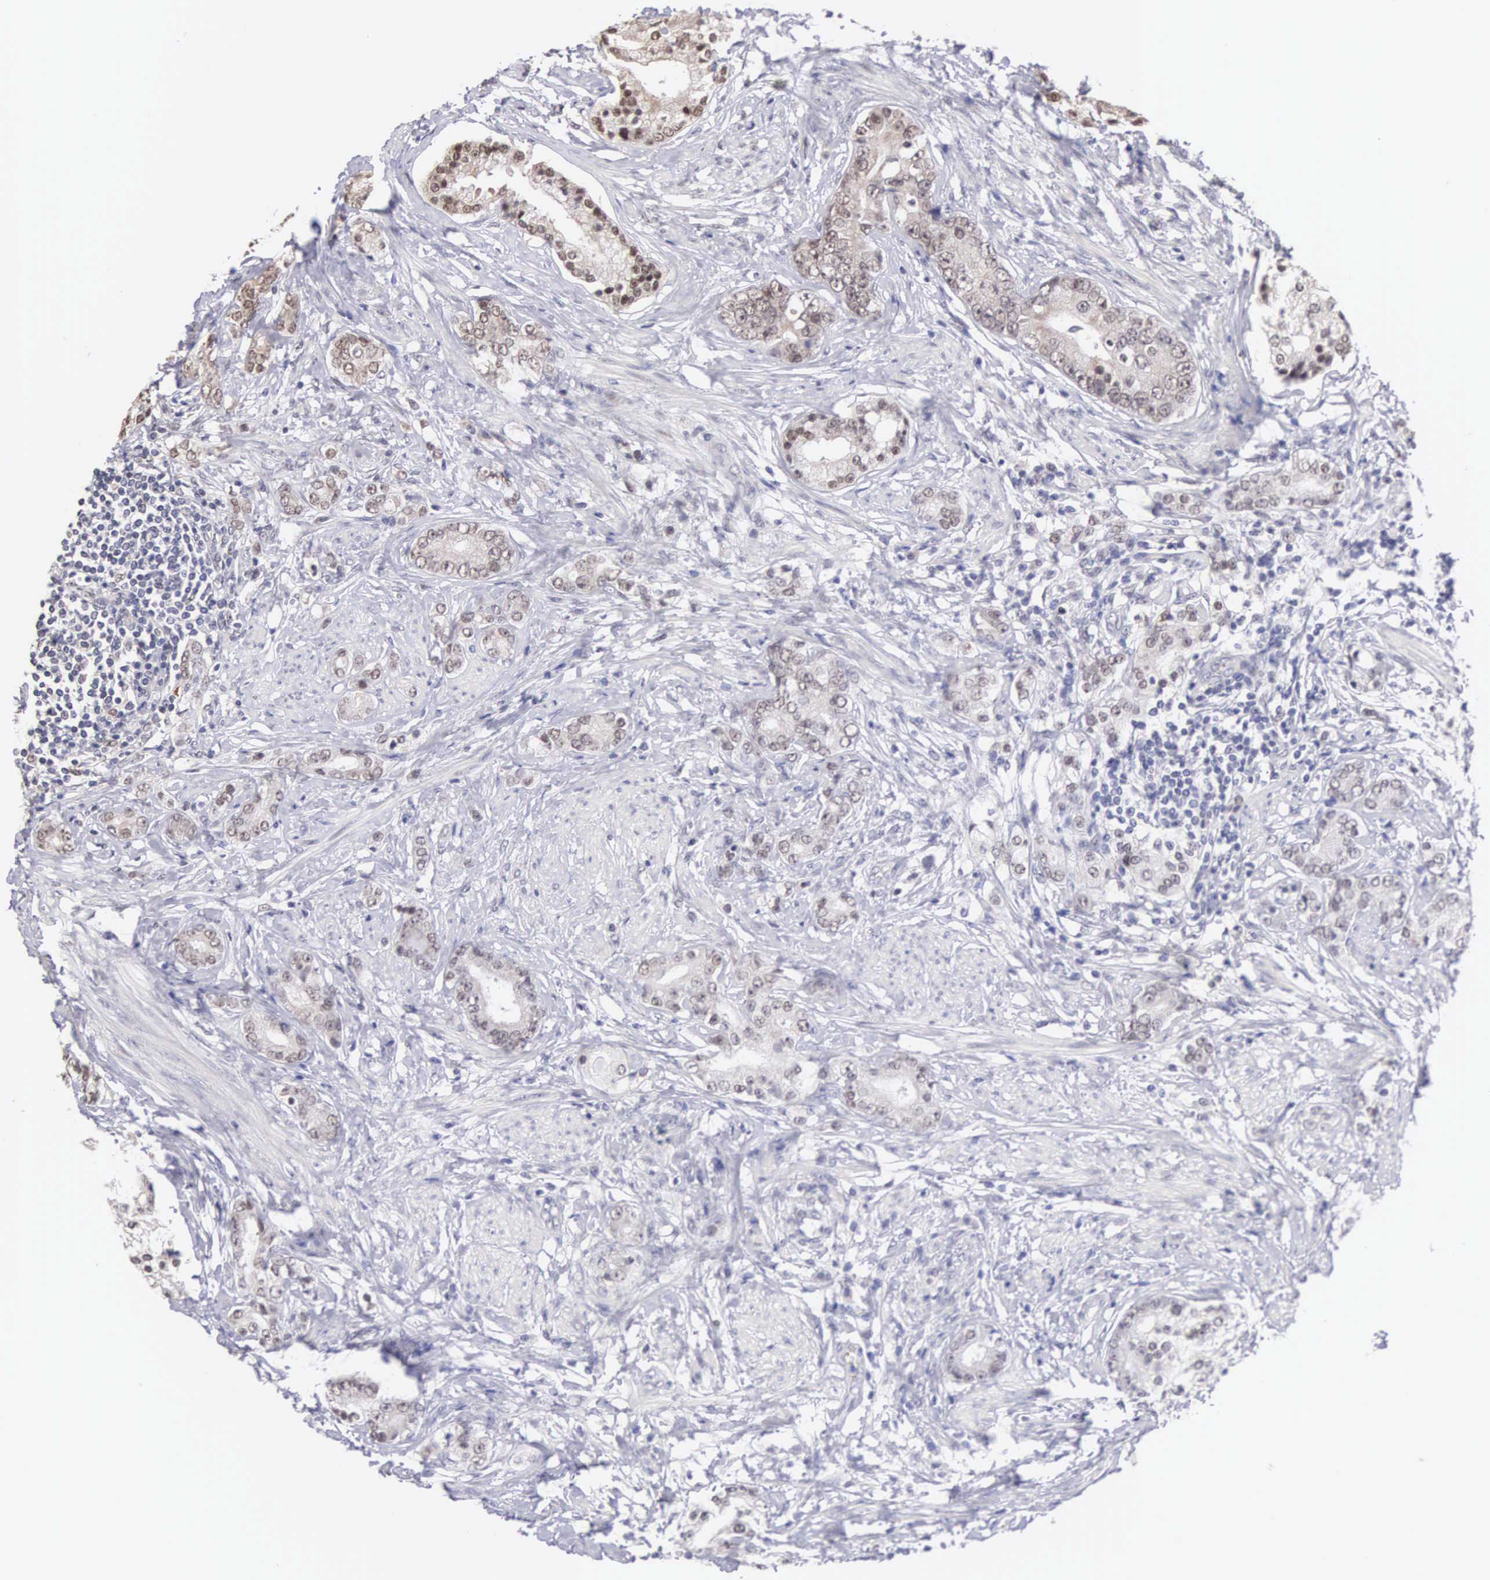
{"staining": {"intensity": "weak", "quantity": "<25%", "location": "nuclear"}, "tissue": "prostate cancer", "cell_type": "Tumor cells", "image_type": "cancer", "snomed": [{"axis": "morphology", "description": "Adenocarcinoma, Medium grade"}, {"axis": "topography", "description": "Prostate"}], "caption": "DAB (3,3'-diaminobenzidine) immunohistochemical staining of prostate cancer (adenocarcinoma (medium-grade)) exhibits no significant staining in tumor cells.", "gene": "HMGXB4", "patient": {"sex": "male", "age": 59}}